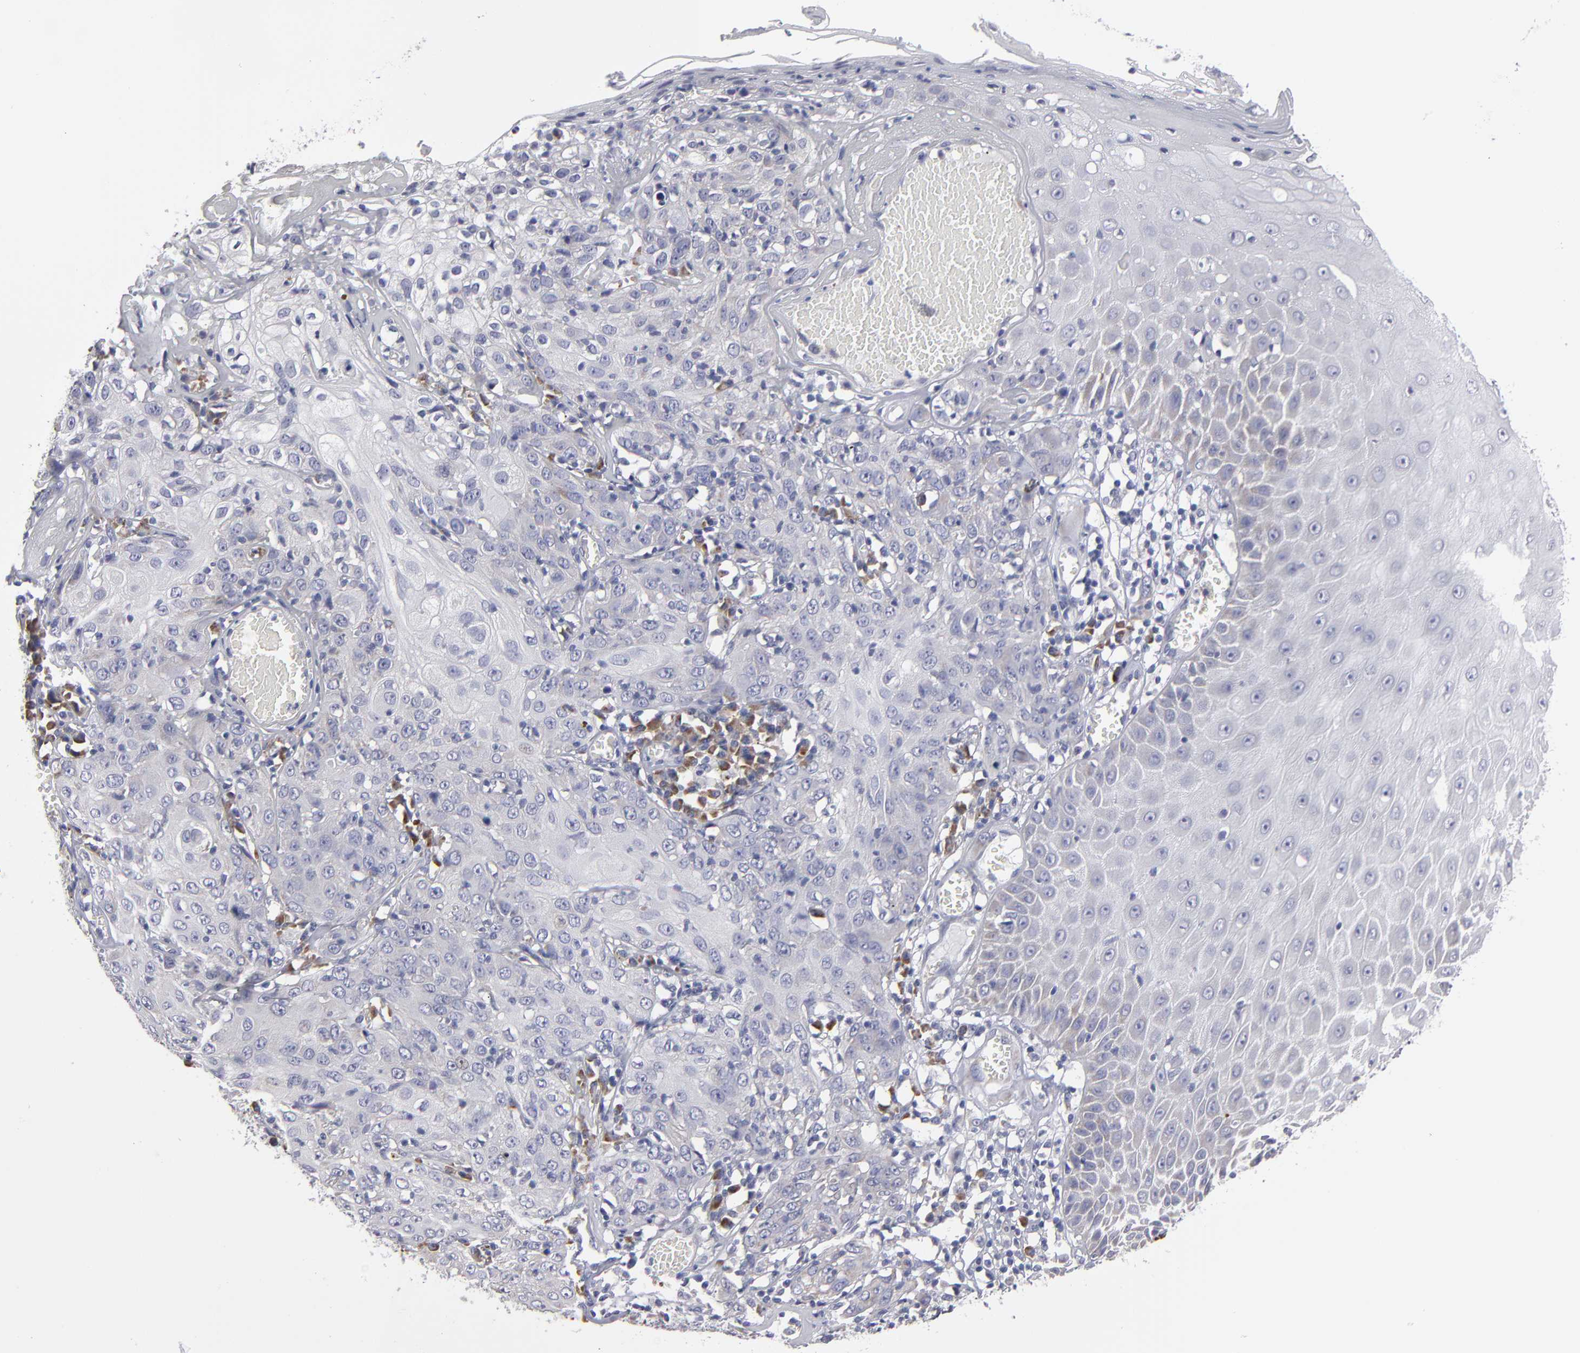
{"staining": {"intensity": "weak", "quantity": "<25%", "location": "cytoplasmic/membranous"}, "tissue": "skin cancer", "cell_type": "Tumor cells", "image_type": "cancer", "snomed": [{"axis": "morphology", "description": "Squamous cell carcinoma, NOS"}, {"axis": "topography", "description": "Skin"}], "caption": "IHC image of neoplastic tissue: skin squamous cell carcinoma stained with DAB displays no significant protein positivity in tumor cells. (Stains: DAB (3,3'-diaminobenzidine) immunohistochemistry (IHC) with hematoxylin counter stain, Microscopy: brightfield microscopy at high magnification).", "gene": "CCDC80", "patient": {"sex": "male", "age": 65}}